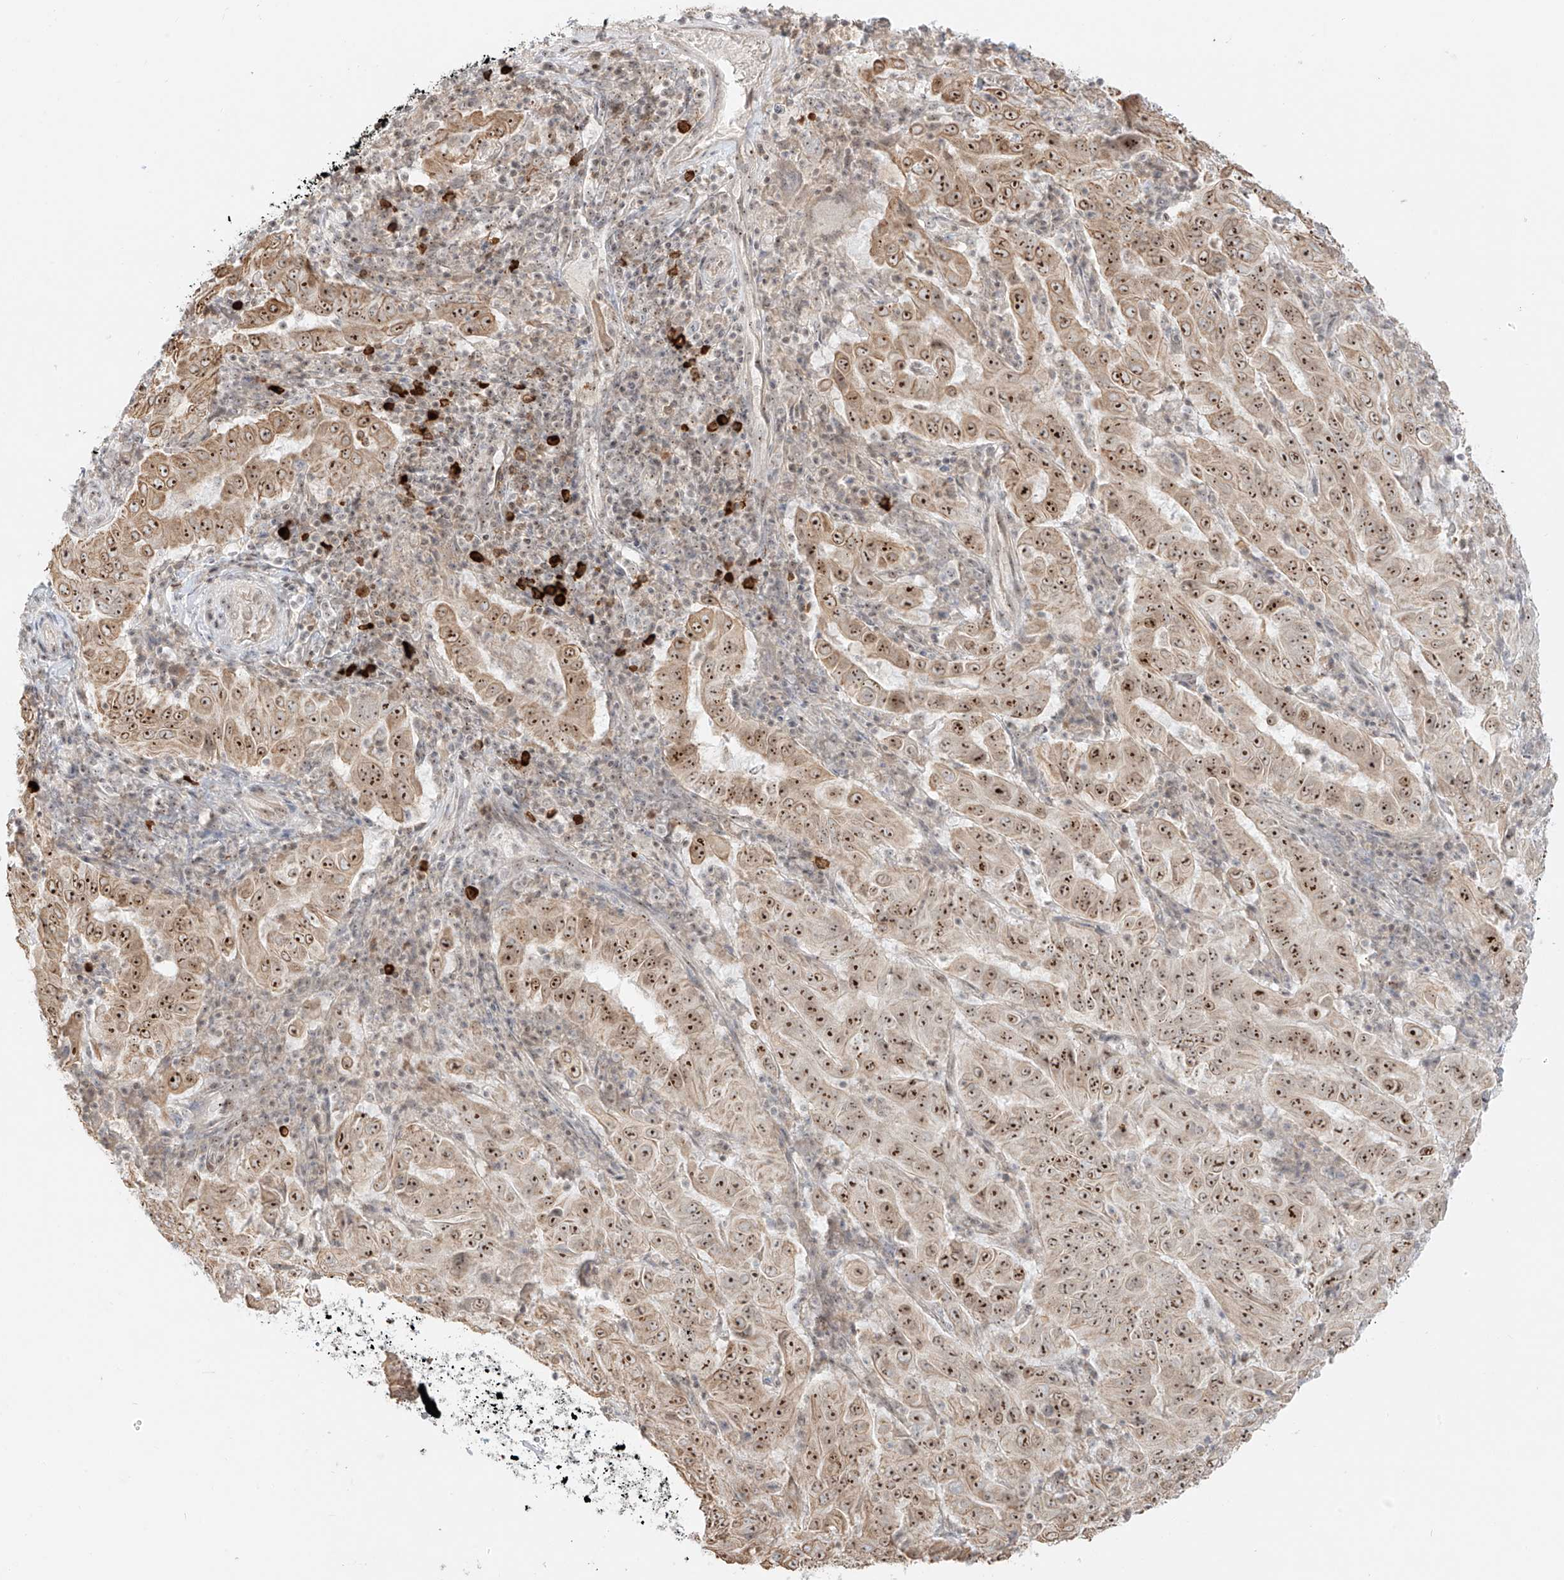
{"staining": {"intensity": "strong", "quantity": ">75%", "location": "cytoplasmic/membranous,nuclear"}, "tissue": "pancreatic cancer", "cell_type": "Tumor cells", "image_type": "cancer", "snomed": [{"axis": "morphology", "description": "Adenocarcinoma, NOS"}, {"axis": "topography", "description": "Pancreas"}], "caption": "This photomicrograph displays pancreatic cancer stained with immunohistochemistry (IHC) to label a protein in brown. The cytoplasmic/membranous and nuclear of tumor cells show strong positivity for the protein. Nuclei are counter-stained blue.", "gene": "ZNF512", "patient": {"sex": "male", "age": 63}}